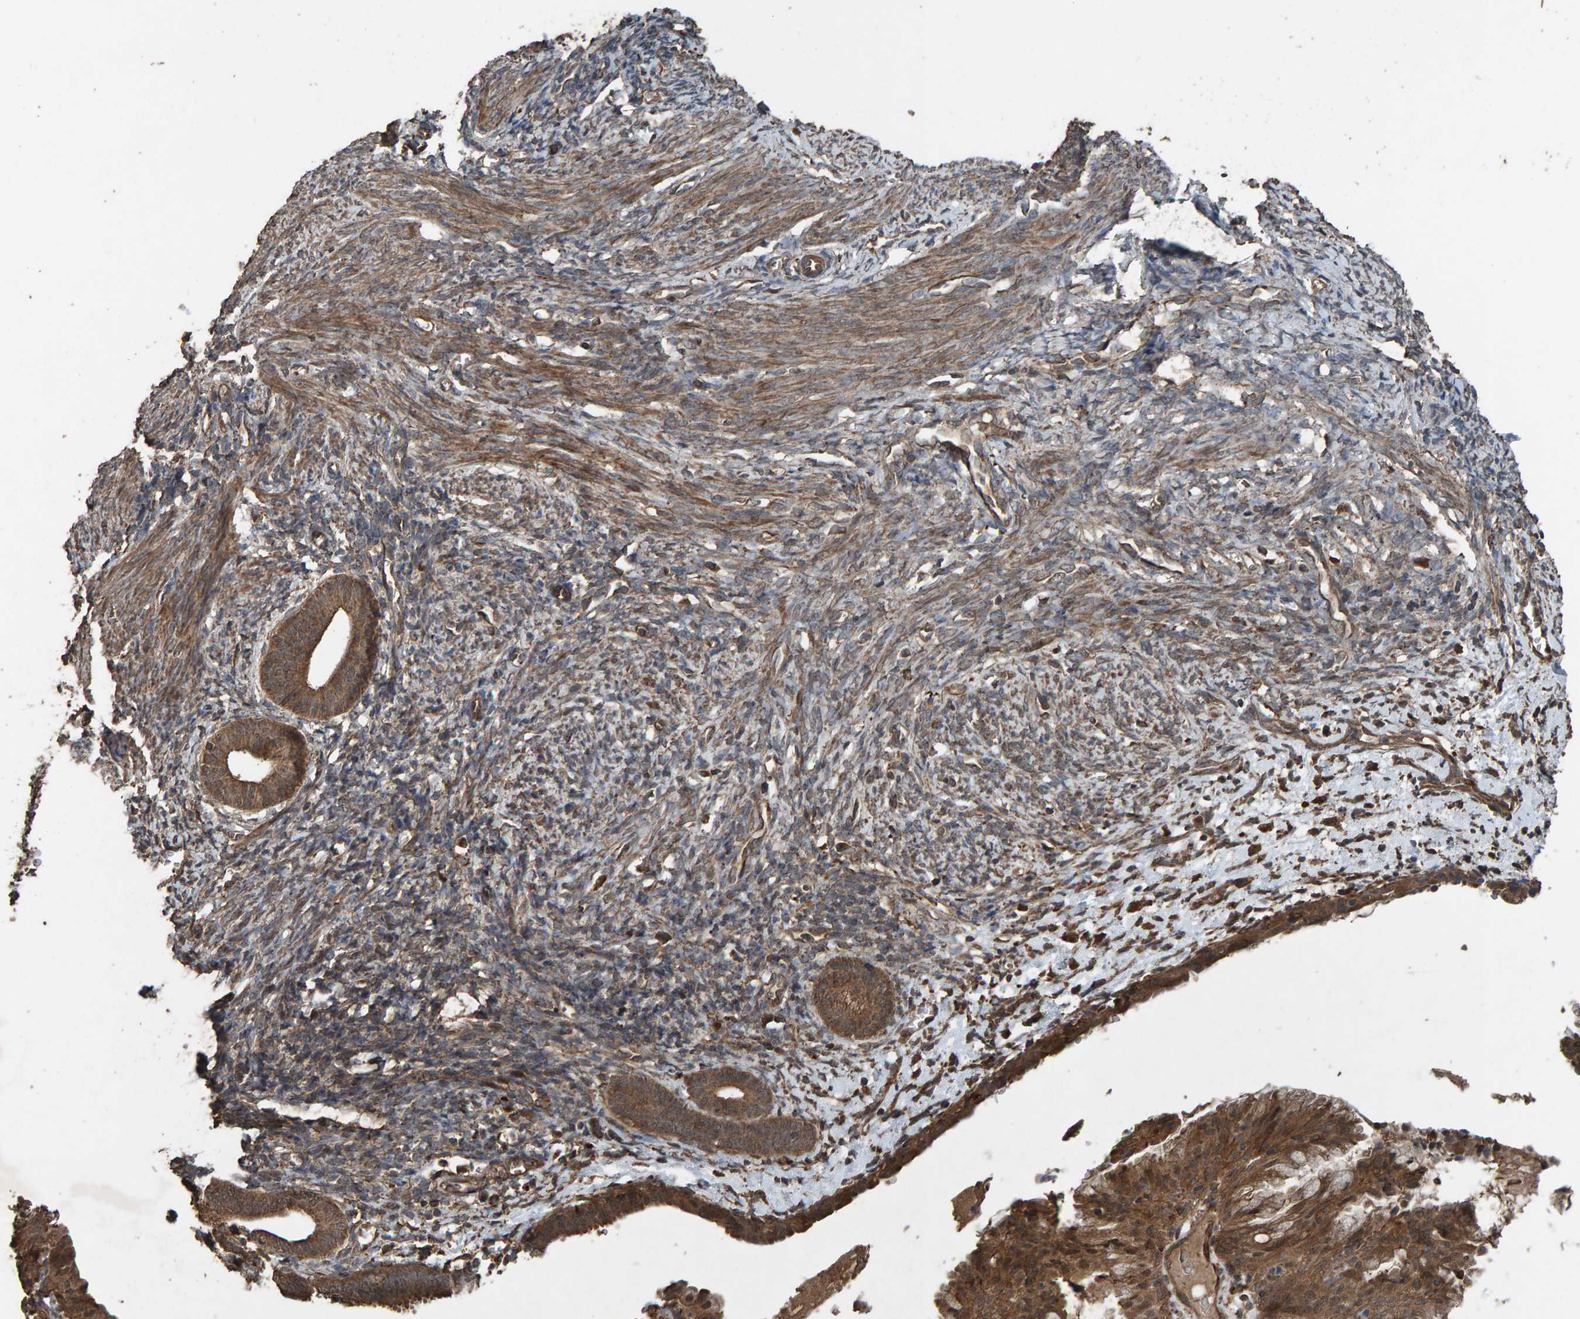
{"staining": {"intensity": "moderate", "quantity": ">75%", "location": "cytoplasmic/membranous"}, "tissue": "endometrium", "cell_type": "Cells in endometrial stroma", "image_type": "normal", "snomed": [{"axis": "morphology", "description": "Normal tissue, NOS"}, {"axis": "morphology", "description": "Adenocarcinoma, NOS"}, {"axis": "topography", "description": "Endometrium"}], "caption": "Endometrium was stained to show a protein in brown. There is medium levels of moderate cytoplasmic/membranous positivity in approximately >75% of cells in endometrial stroma. The staining is performed using DAB (3,3'-diaminobenzidine) brown chromogen to label protein expression. The nuclei are counter-stained blue using hematoxylin.", "gene": "DUS1L", "patient": {"sex": "female", "age": 57}}